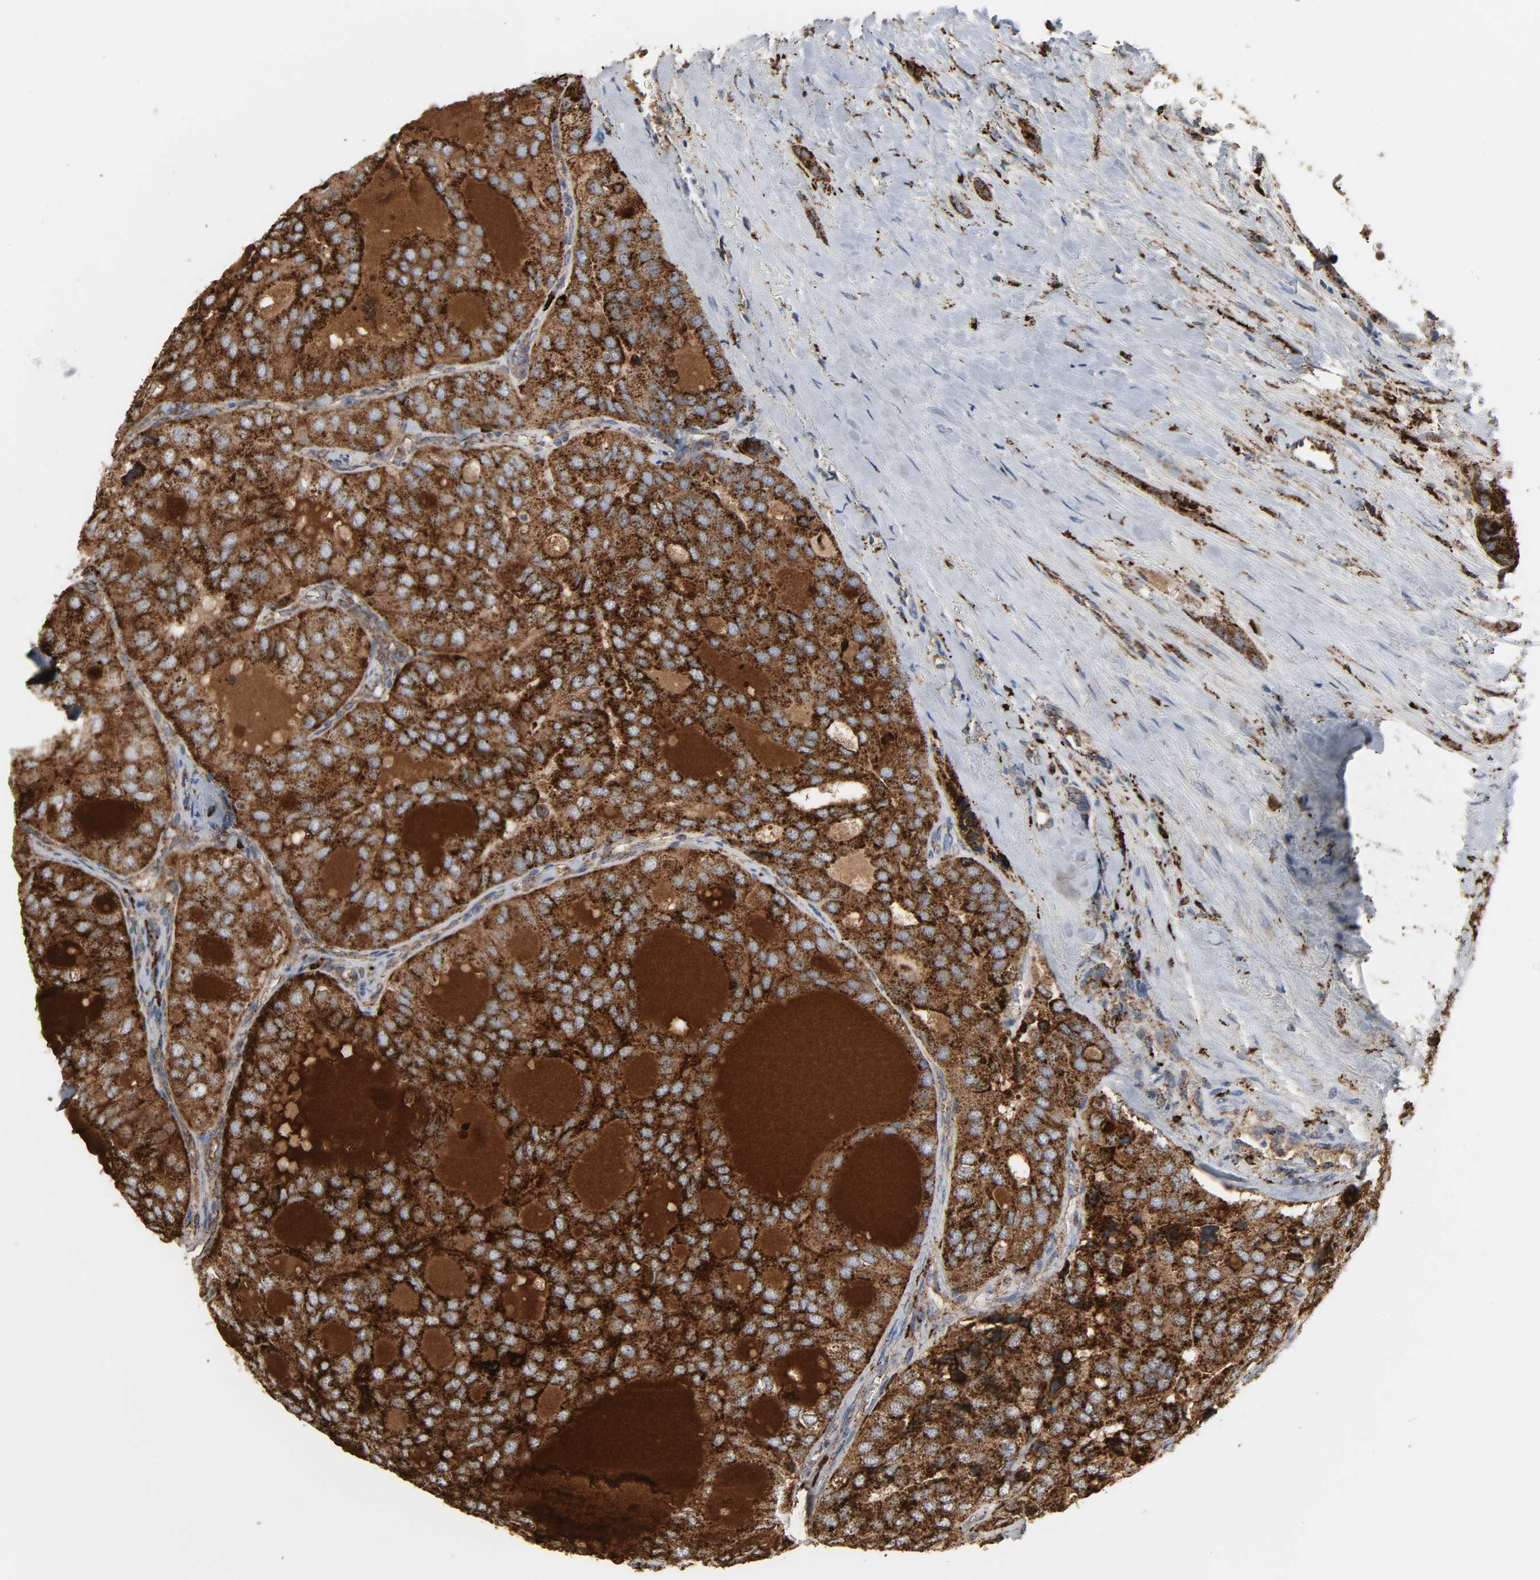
{"staining": {"intensity": "strong", "quantity": ">75%", "location": "nuclear"}, "tissue": "thyroid cancer", "cell_type": "Tumor cells", "image_type": "cancer", "snomed": [{"axis": "morphology", "description": "Follicular adenoma carcinoma, NOS"}, {"axis": "topography", "description": "Thyroid gland"}], "caption": "Immunohistochemical staining of thyroid cancer (follicular adenoma carcinoma) exhibits high levels of strong nuclear expression in approximately >75% of tumor cells.", "gene": "PSAP", "patient": {"sex": "male", "age": 75}}